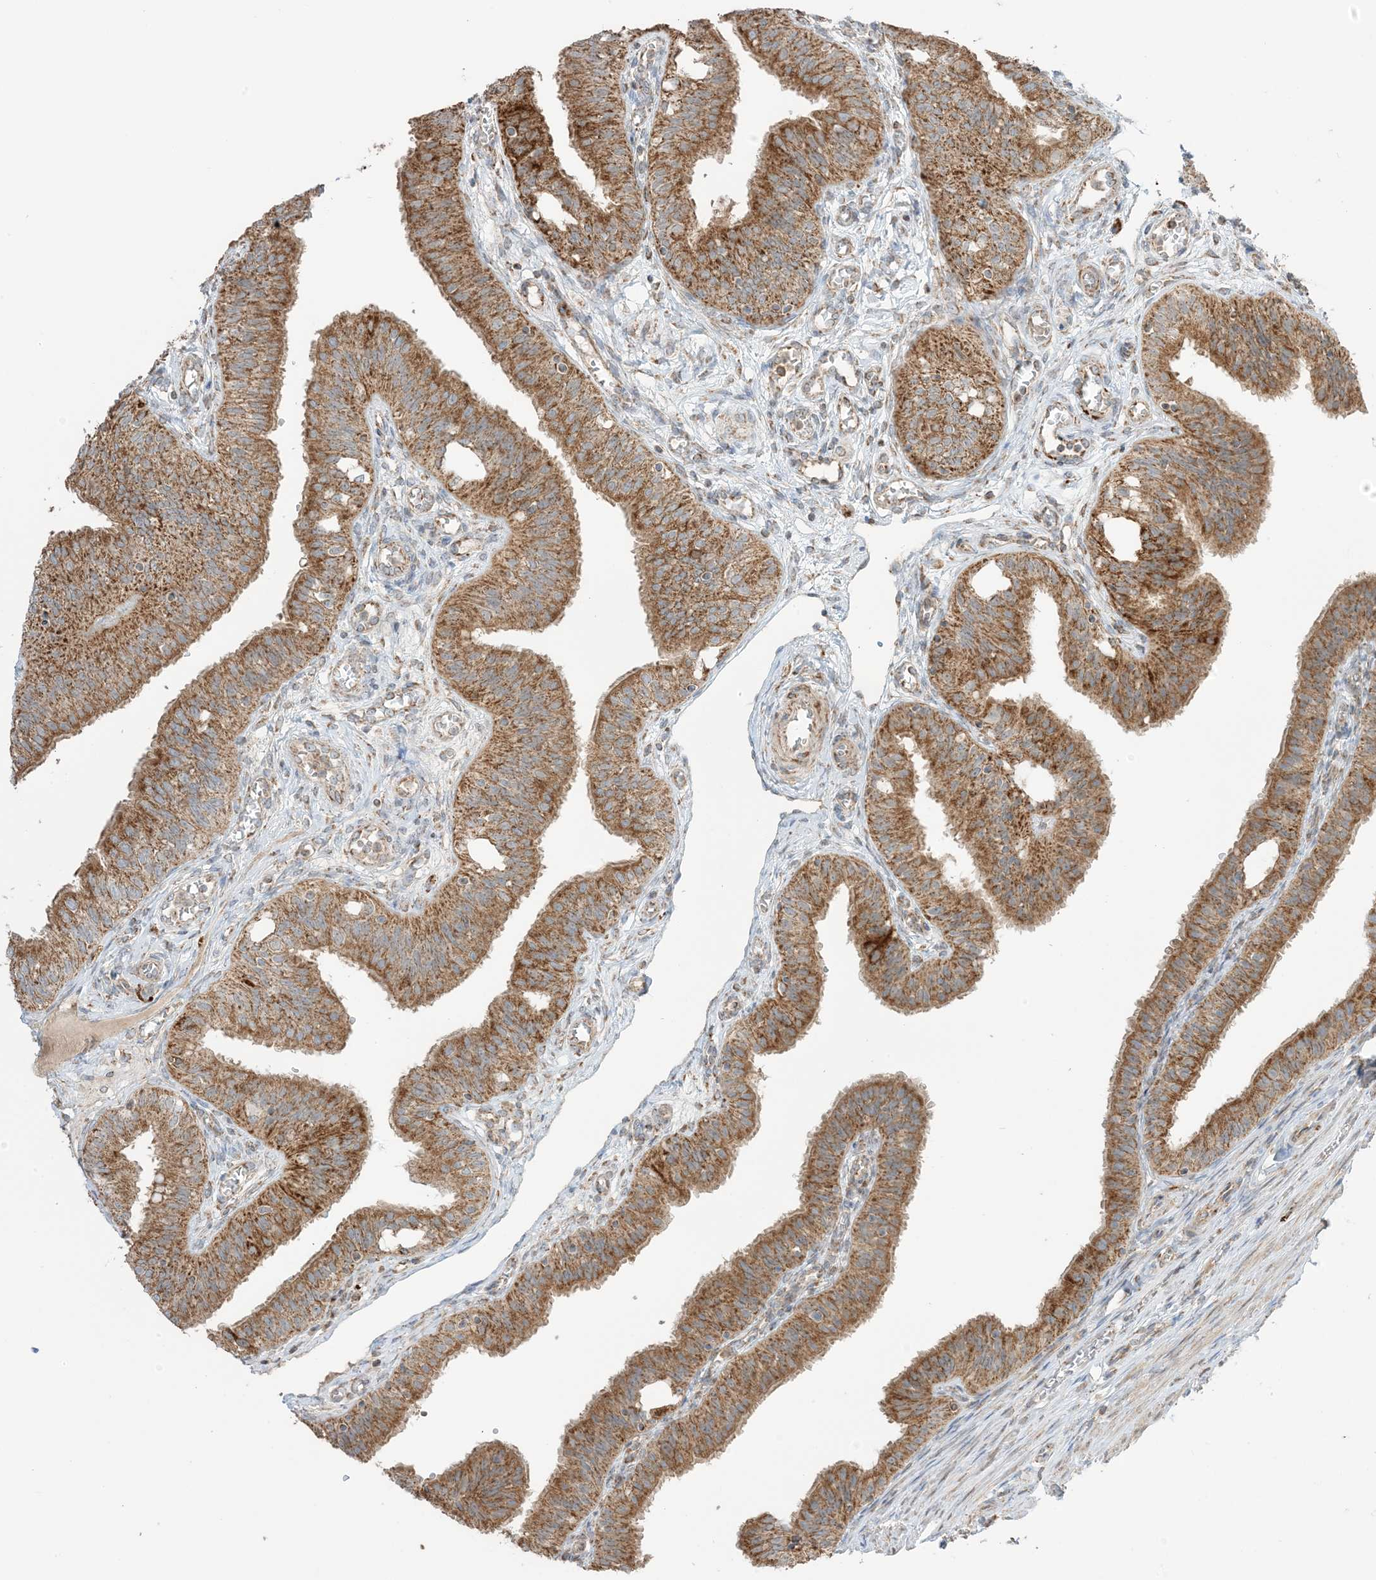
{"staining": {"intensity": "strong", "quantity": ">75%", "location": "cytoplasmic/membranous"}, "tissue": "fallopian tube", "cell_type": "Glandular cells", "image_type": "normal", "snomed": [{"axis": "morphology", "description": "Normal tissue, NOS"}, {"axis": "topography", "description": "Fallopian tube"}, {"axis": "topography", "description": "Ovary"}], "caption": "IHC histopathology image of normal fallopian tube stained for a protein (brown), which shows high levels of strong cytoplasmic/membranous staining in about >75% of glandular cells.", "gene": "N4BP3", "patient": {"sex": "female", "age": 42}}